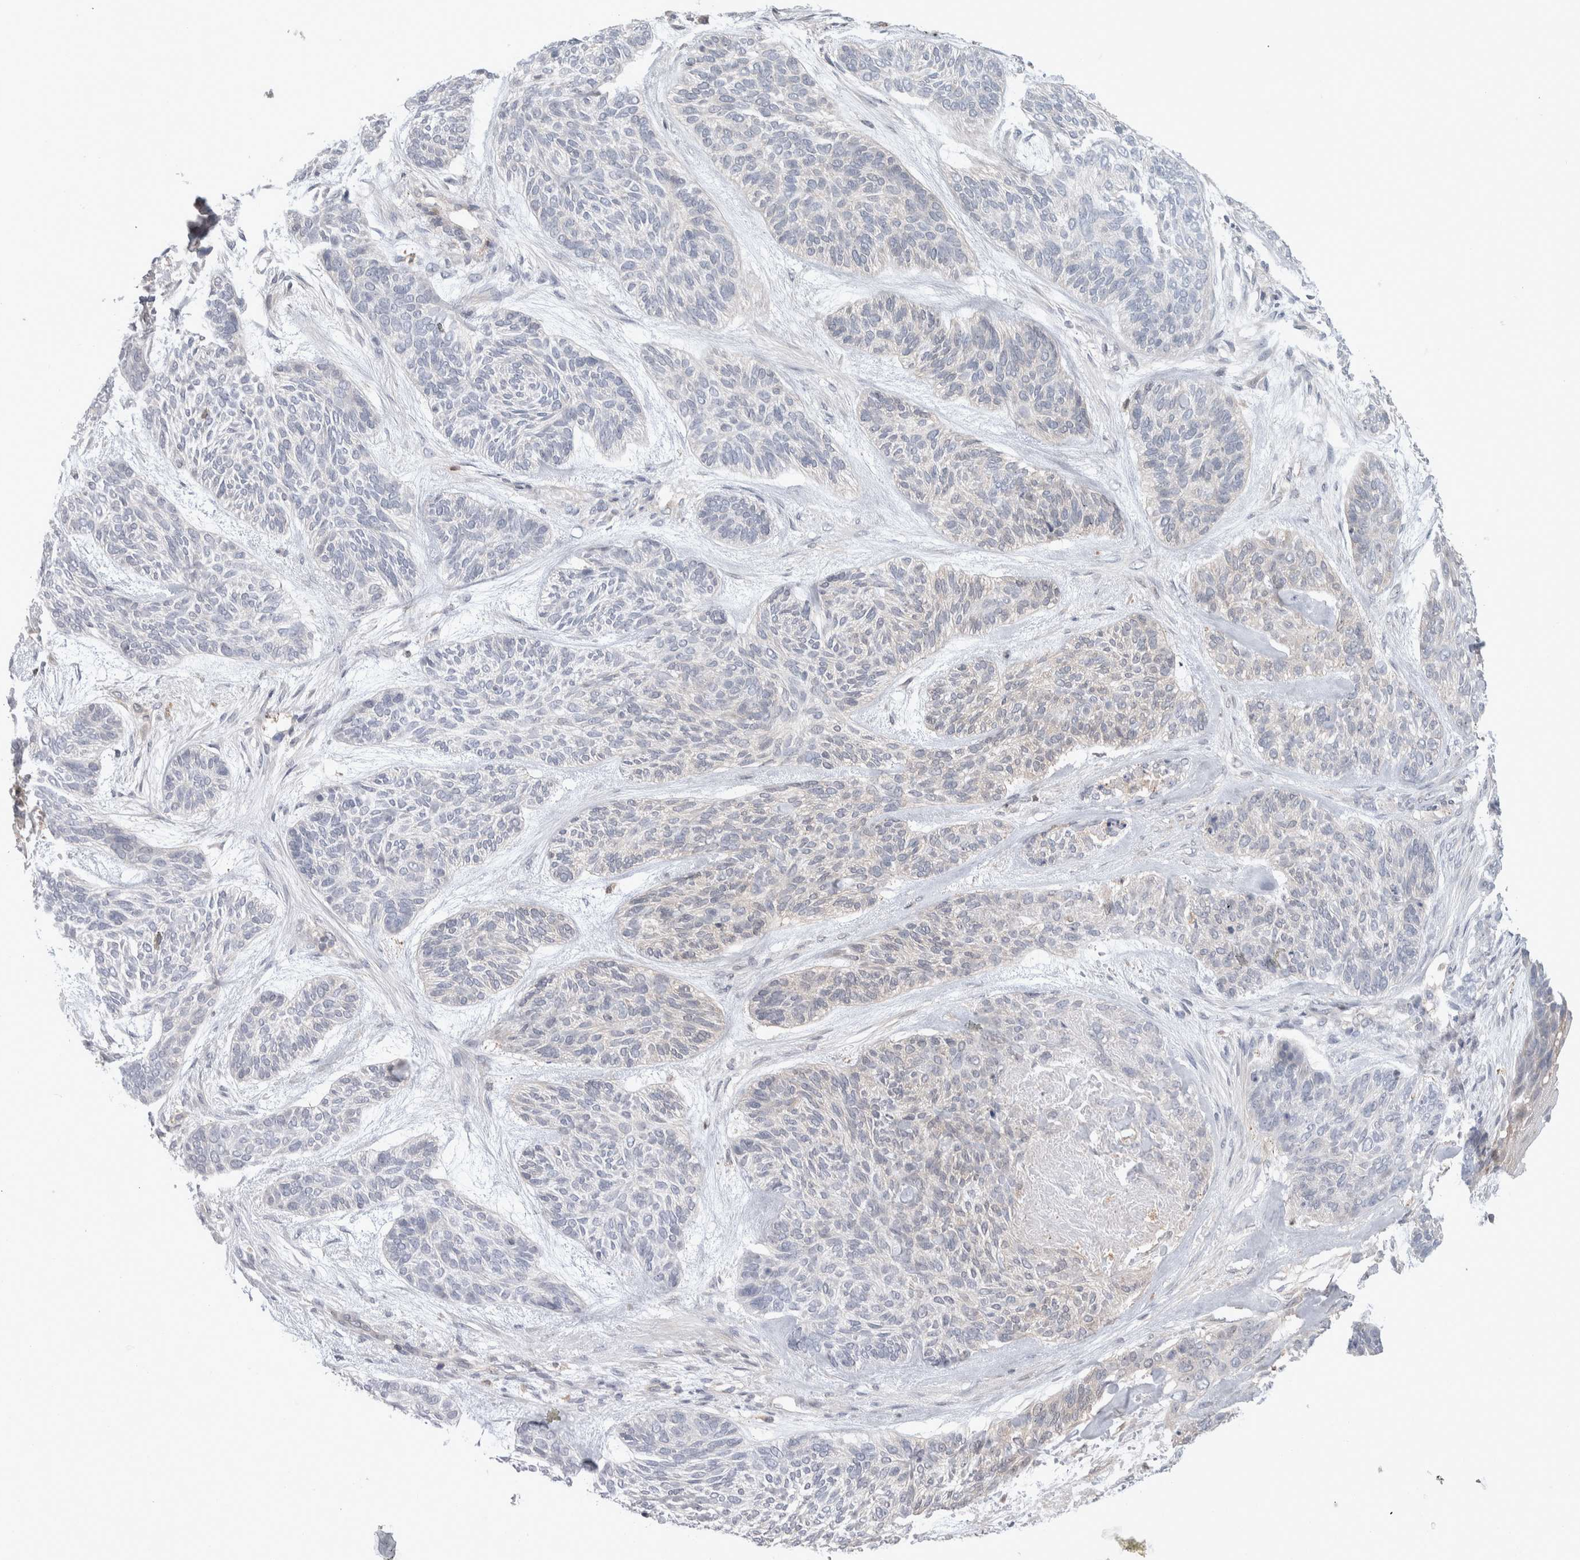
{"staining": {"intensity": "negative", "quantity": "none", "location": "none"}, "tissue": "skin cancer", "cell_type": "Tumor cells", "image_type": "cancer", "snomed": [{"axis": "morphology", "description": "Basal cell carcinoma"}, {"axis": "topography", "description": "Skin"}], "caption": "DAB (3,3'-diaminobenzidine) immunohistochemical staining of human skin basal cell carcinoma demonstrates no significant expression in tumor cells.", "gene": "HTATIP2", "patient": {"sex": "male", "age": 55}}